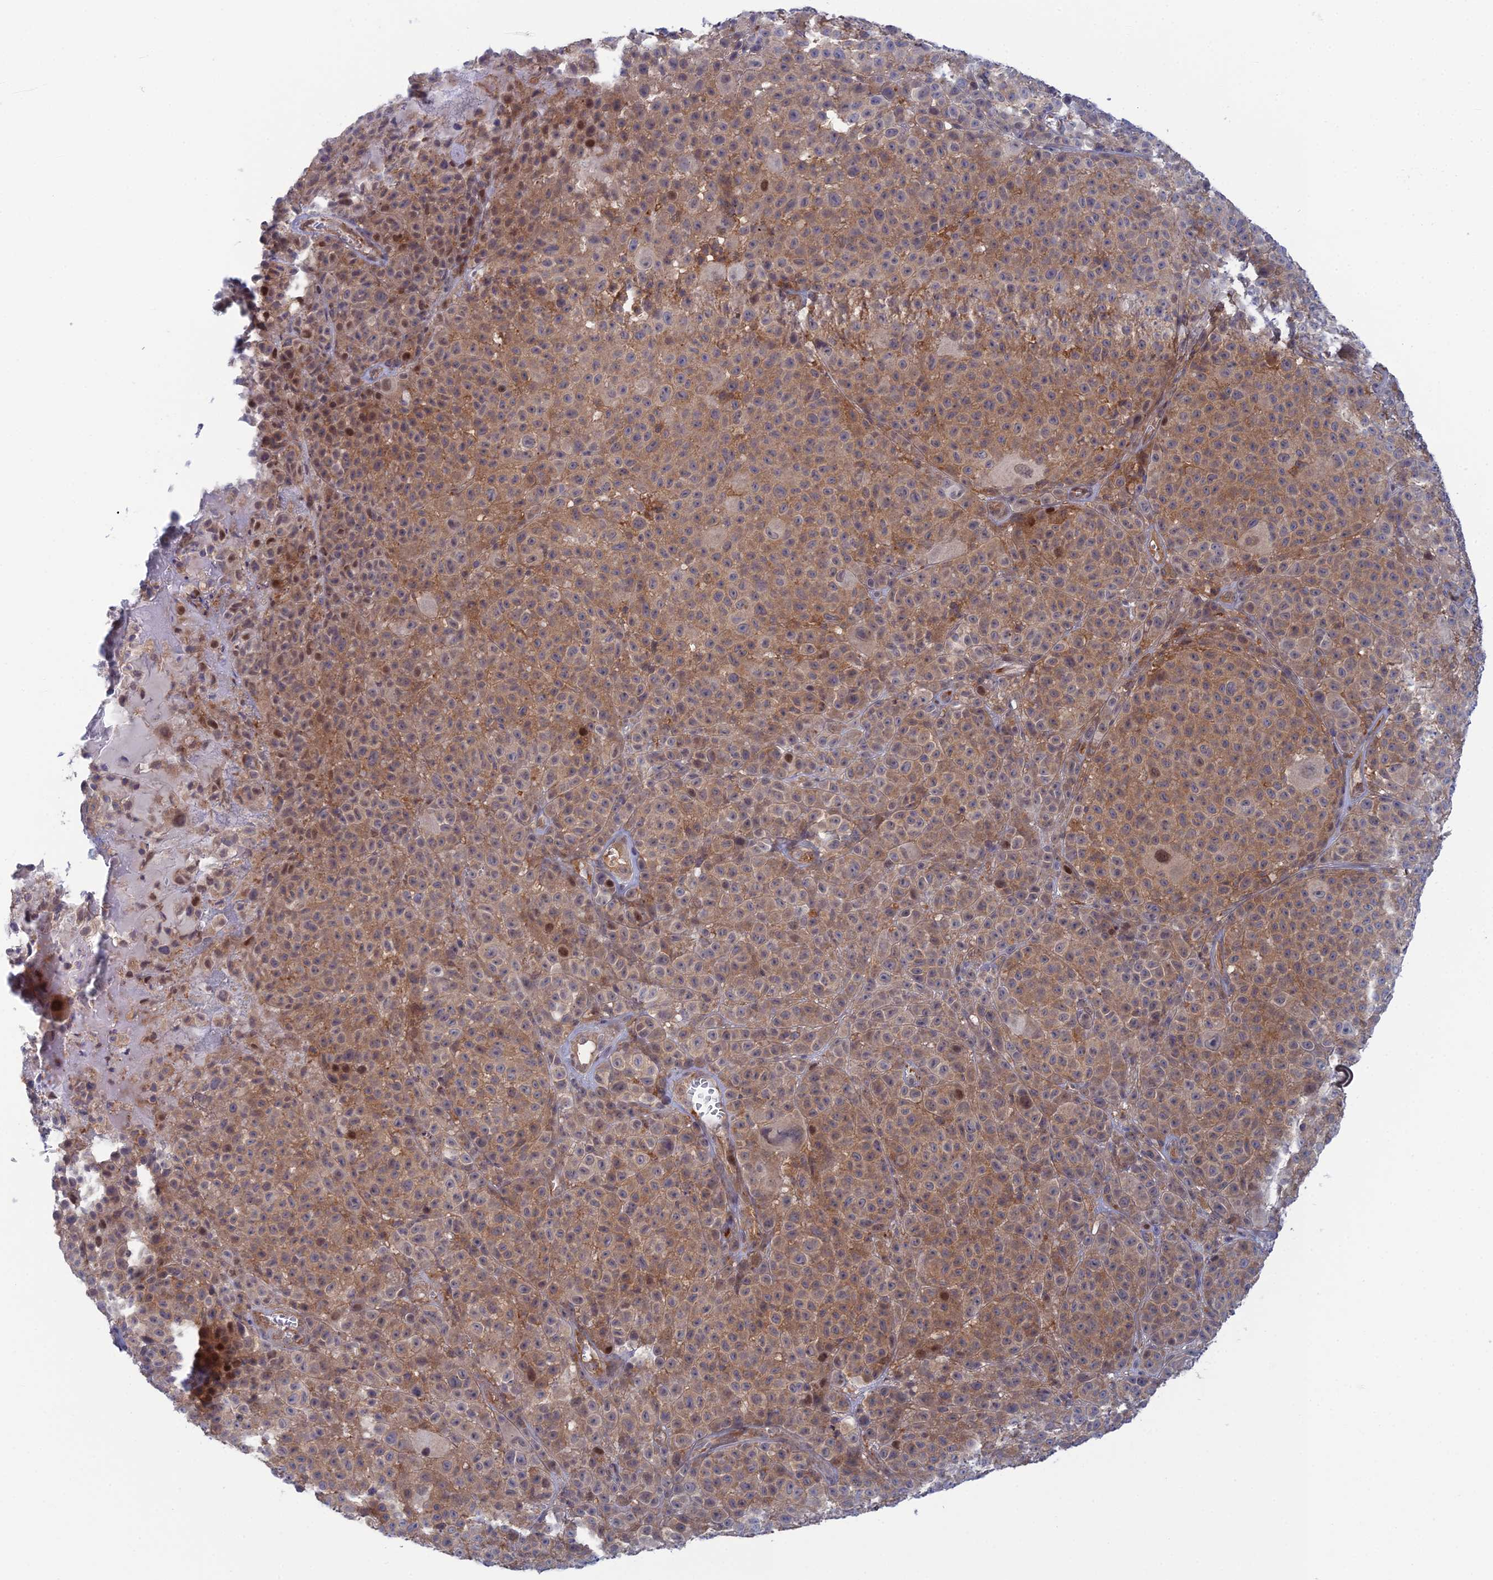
{"staining": {"intensity": "moderate", "quantity": ">75%", "location": "cytoplasmic/membranous,nuclear"}, "tissue": "melanoma", "cell_type": "Tumor cells", "image_type": "cancer", "snomed": [{"axis": "morphology", "description": "Malignant melanoma, NOS"}, {"axis": "topography", "description": "Skin"}], "caption": "The immunohistochemical stain highlights moderate cytoplasmic/membranous and nuclear expression in tumor cells of melanoma tissue. The staining is performed using DAB brown chromogen to label protein expression. The nuclei are counter-stained blue using hematoxylin.", "gene": "ABHD1", "patient": {"sex": "female", "age": 94}}